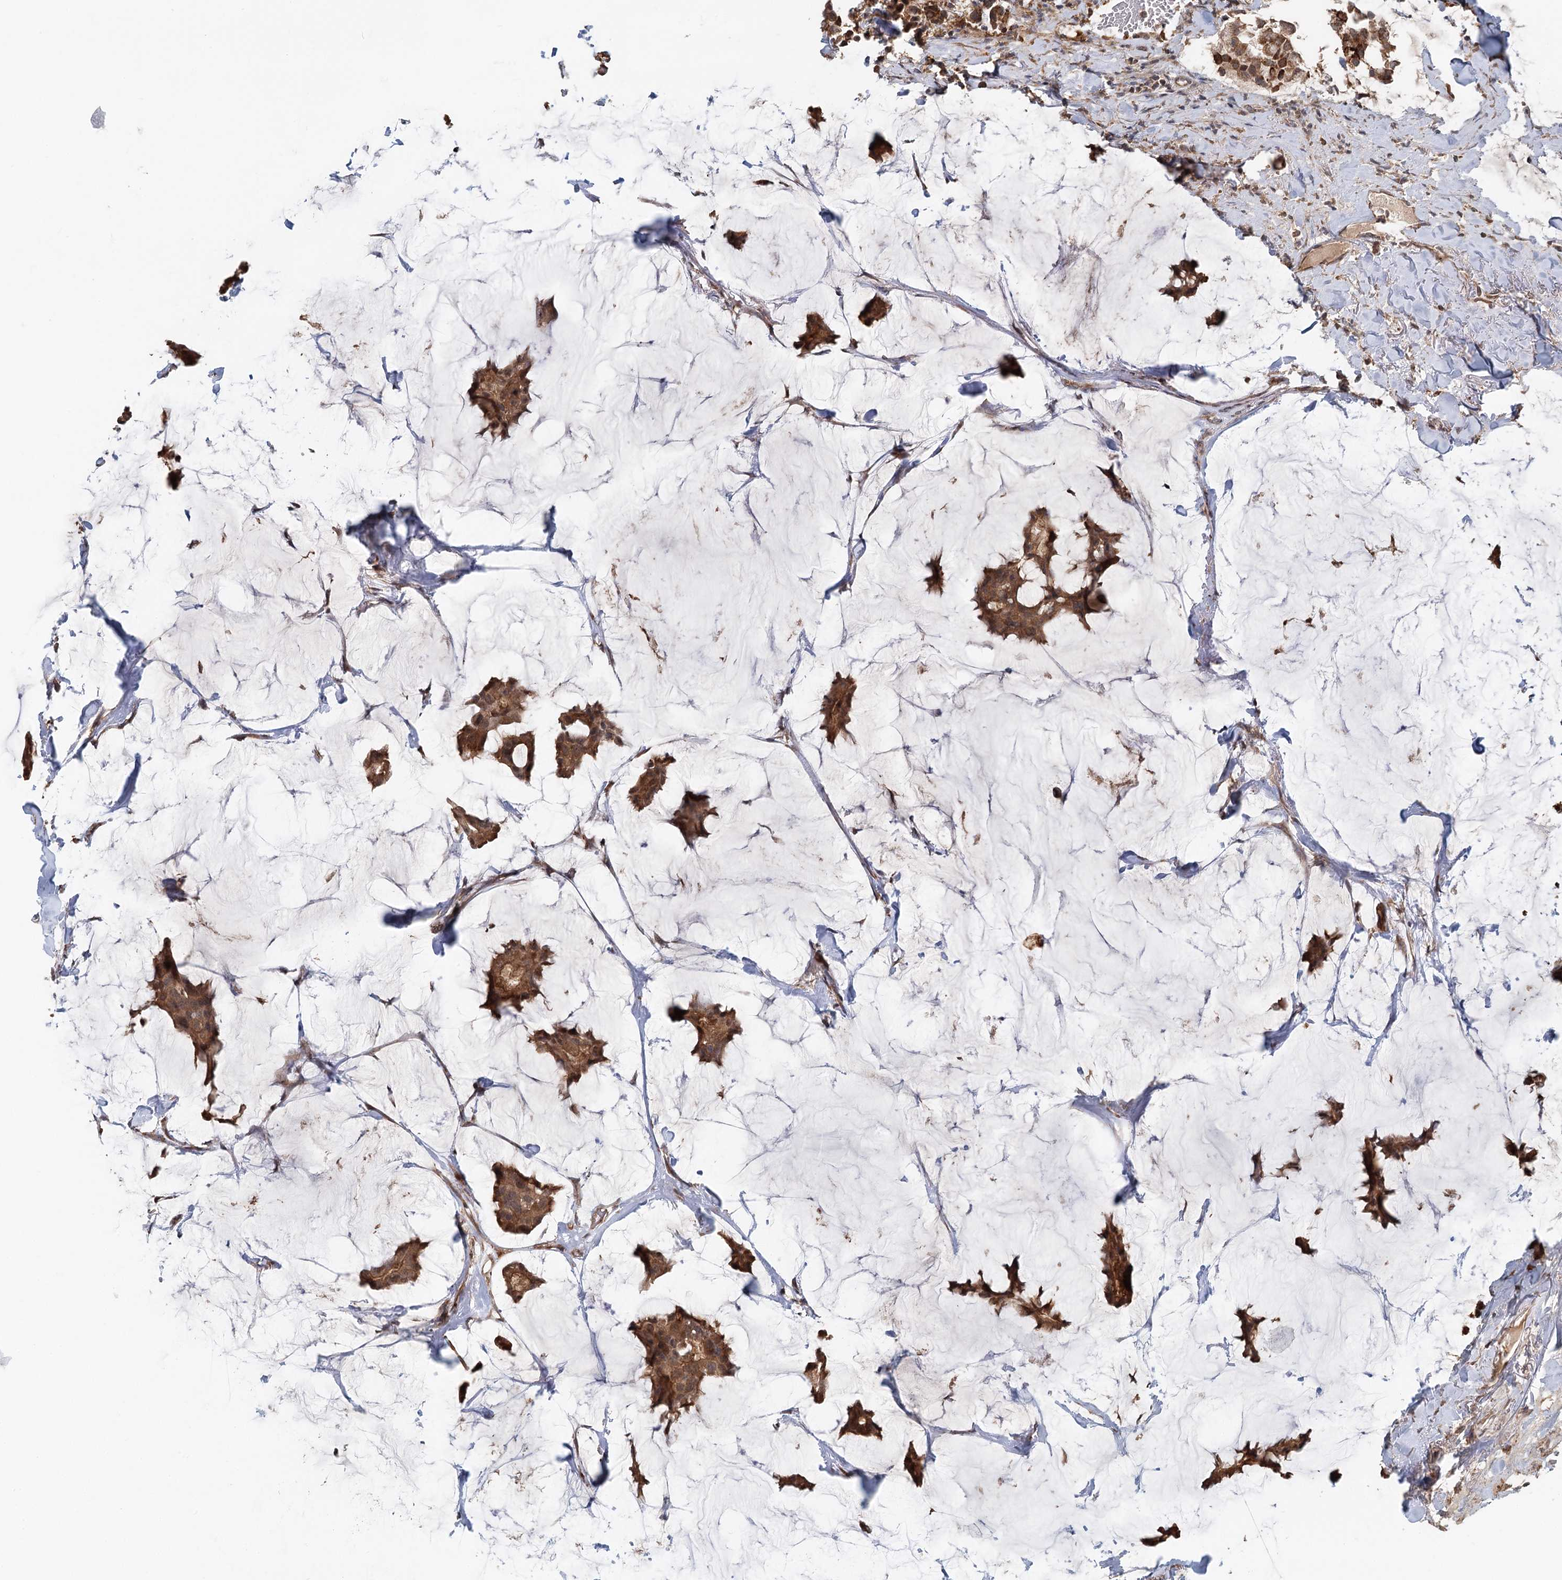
{"staining": {"intensity": "moderate", "quantity": ">75%", "location": "cytoplasmic/membranous"}, "tissue": "breast cancer", "cell_type": "Tumor cells", "image_type": "cancer", "snomed": [{"axis": "morphology", "description": "Duct carcinoma"}, {"axis": "topography", "description": "Breast"}], "caption": "Protein staining exhibits moderate cytoplasmic/membranous positivity in about >75% of tumor cells in infiltrating ductal carcinoma (breast).", "gene": "RNF111", "patient": {"sex": "female", "age": 93}}